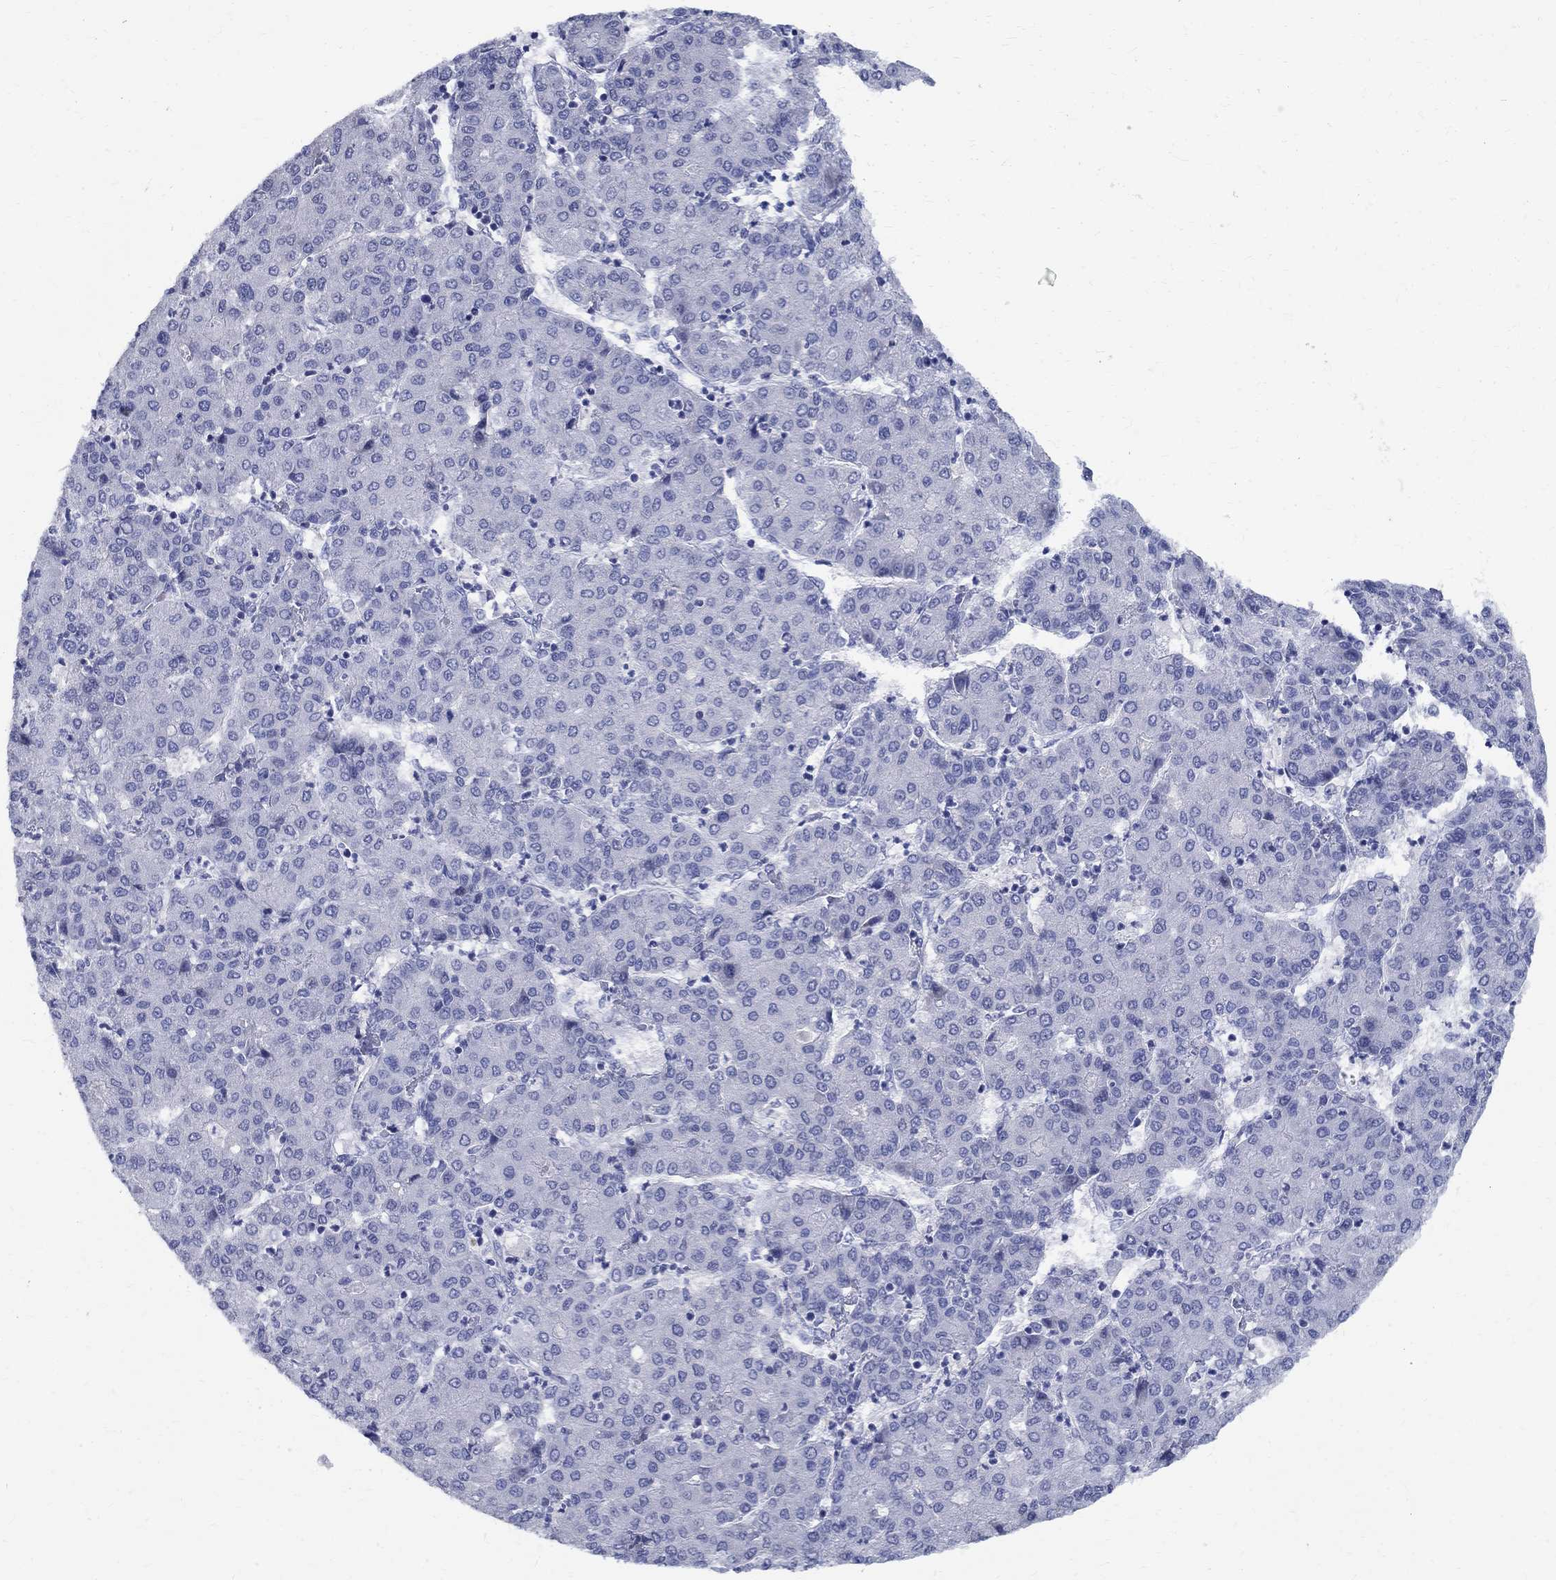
{"staining": {"intensity": "negative", "quantity": "none", "location": "none"}, "tissue": "liver cancer", "cell_type": "Tumor cells", "image_type": "cancer", "snomed": [{"axis": "morphology", "description": "Carcinoma, Hepatocellular, NOS"}, {"axis": "topography", "description": "Liver"}], "caption": "Liver hepatocellular carcinoma was stained to show a protein in brown. There is no significant positivity in tumor cells.", "gene": "CETN1", "patient": {"sex": "male", "age": 65}}